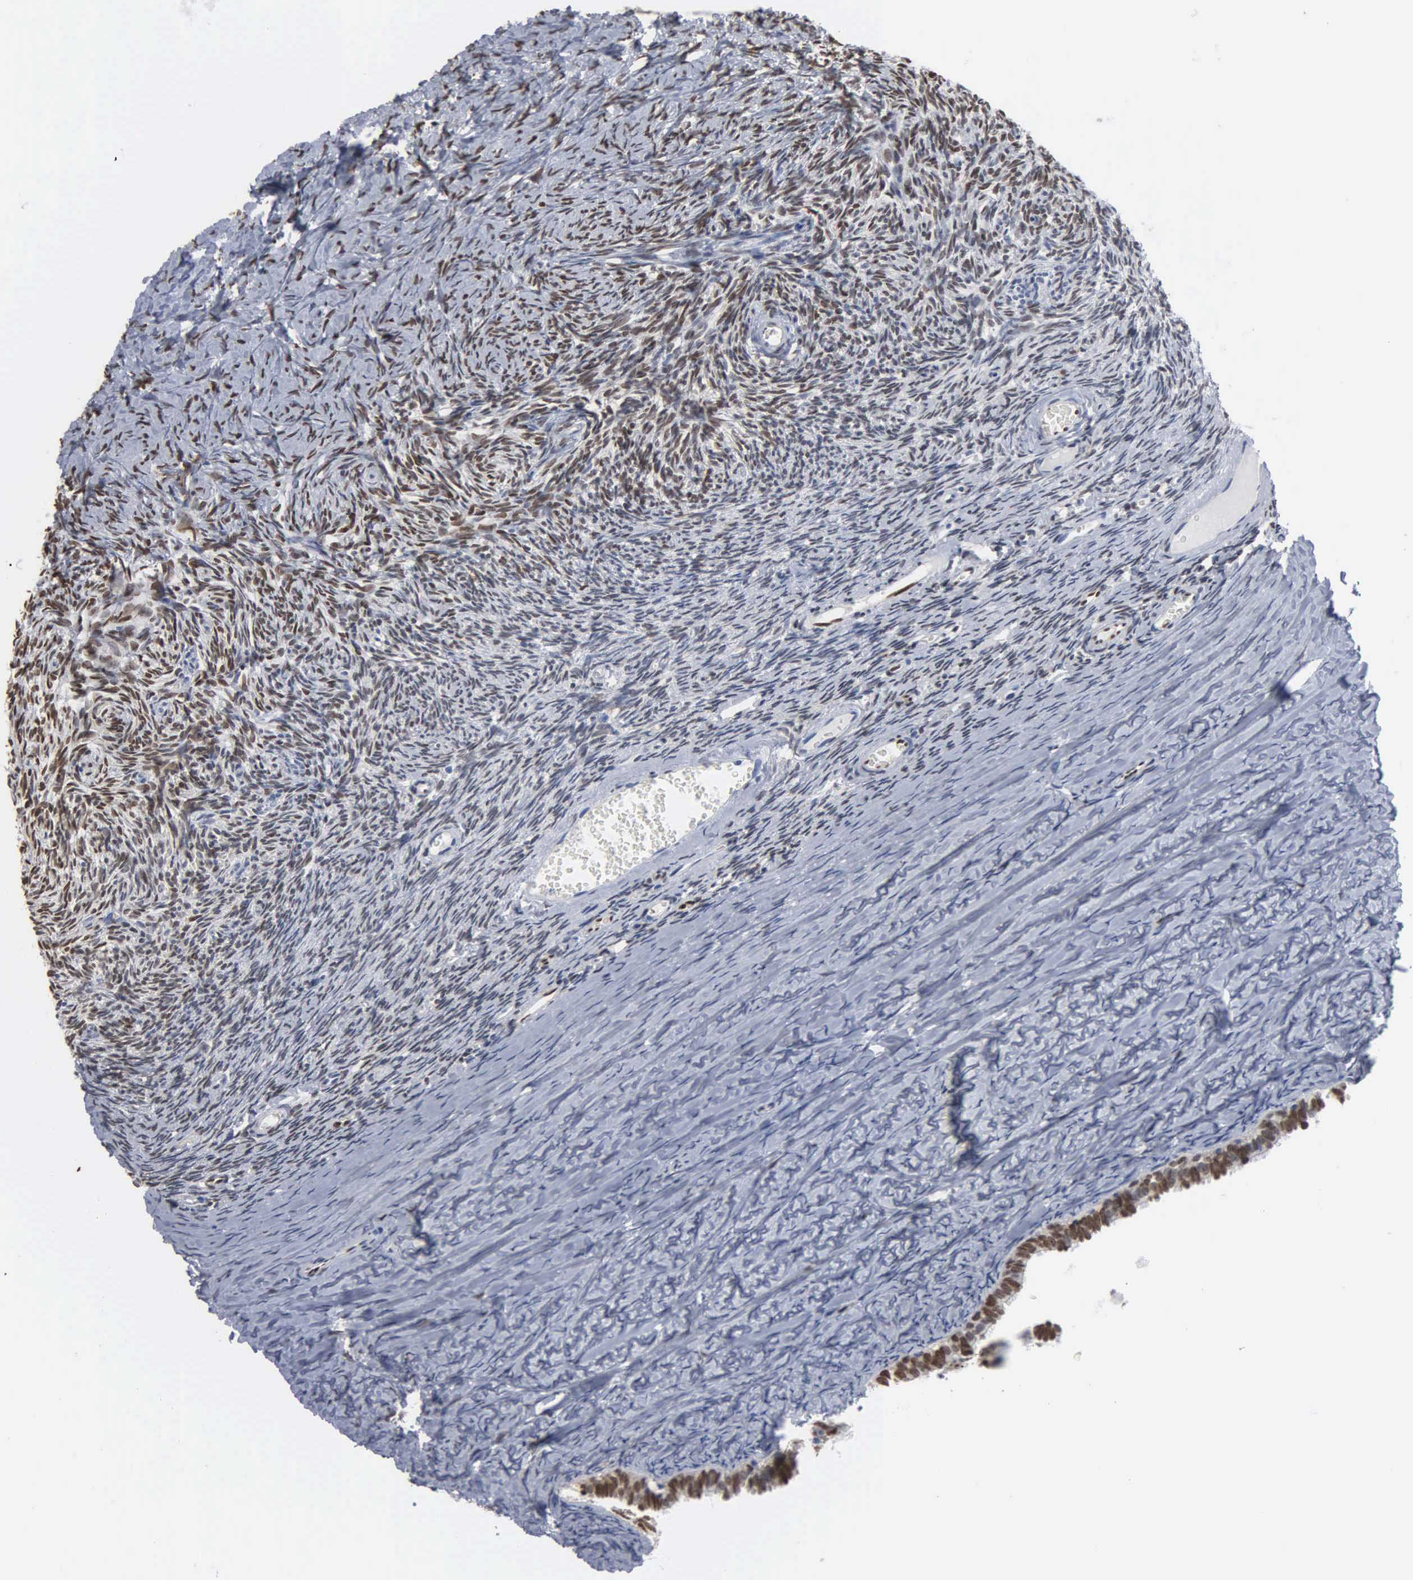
{"staining": {"intensity": "moderate", "quantity": "25%-75%", "location": "nuclear"}, "tissue": "ovary", "cell_type": "Ovarian stroma cells", "image_type": "normal", "snomed": [{"axis": "morphology", "description": "Normal tissue, NOS"}, {"axis": "topography", "description": "Ovary"}], "caption": "Protein staining of unremarkable ovary displays moderate nuclear expression in about 25%-75% of ovarian stroma cells.", "gene": "FGF2", "patient": {"sex": "female", "age": 59}}